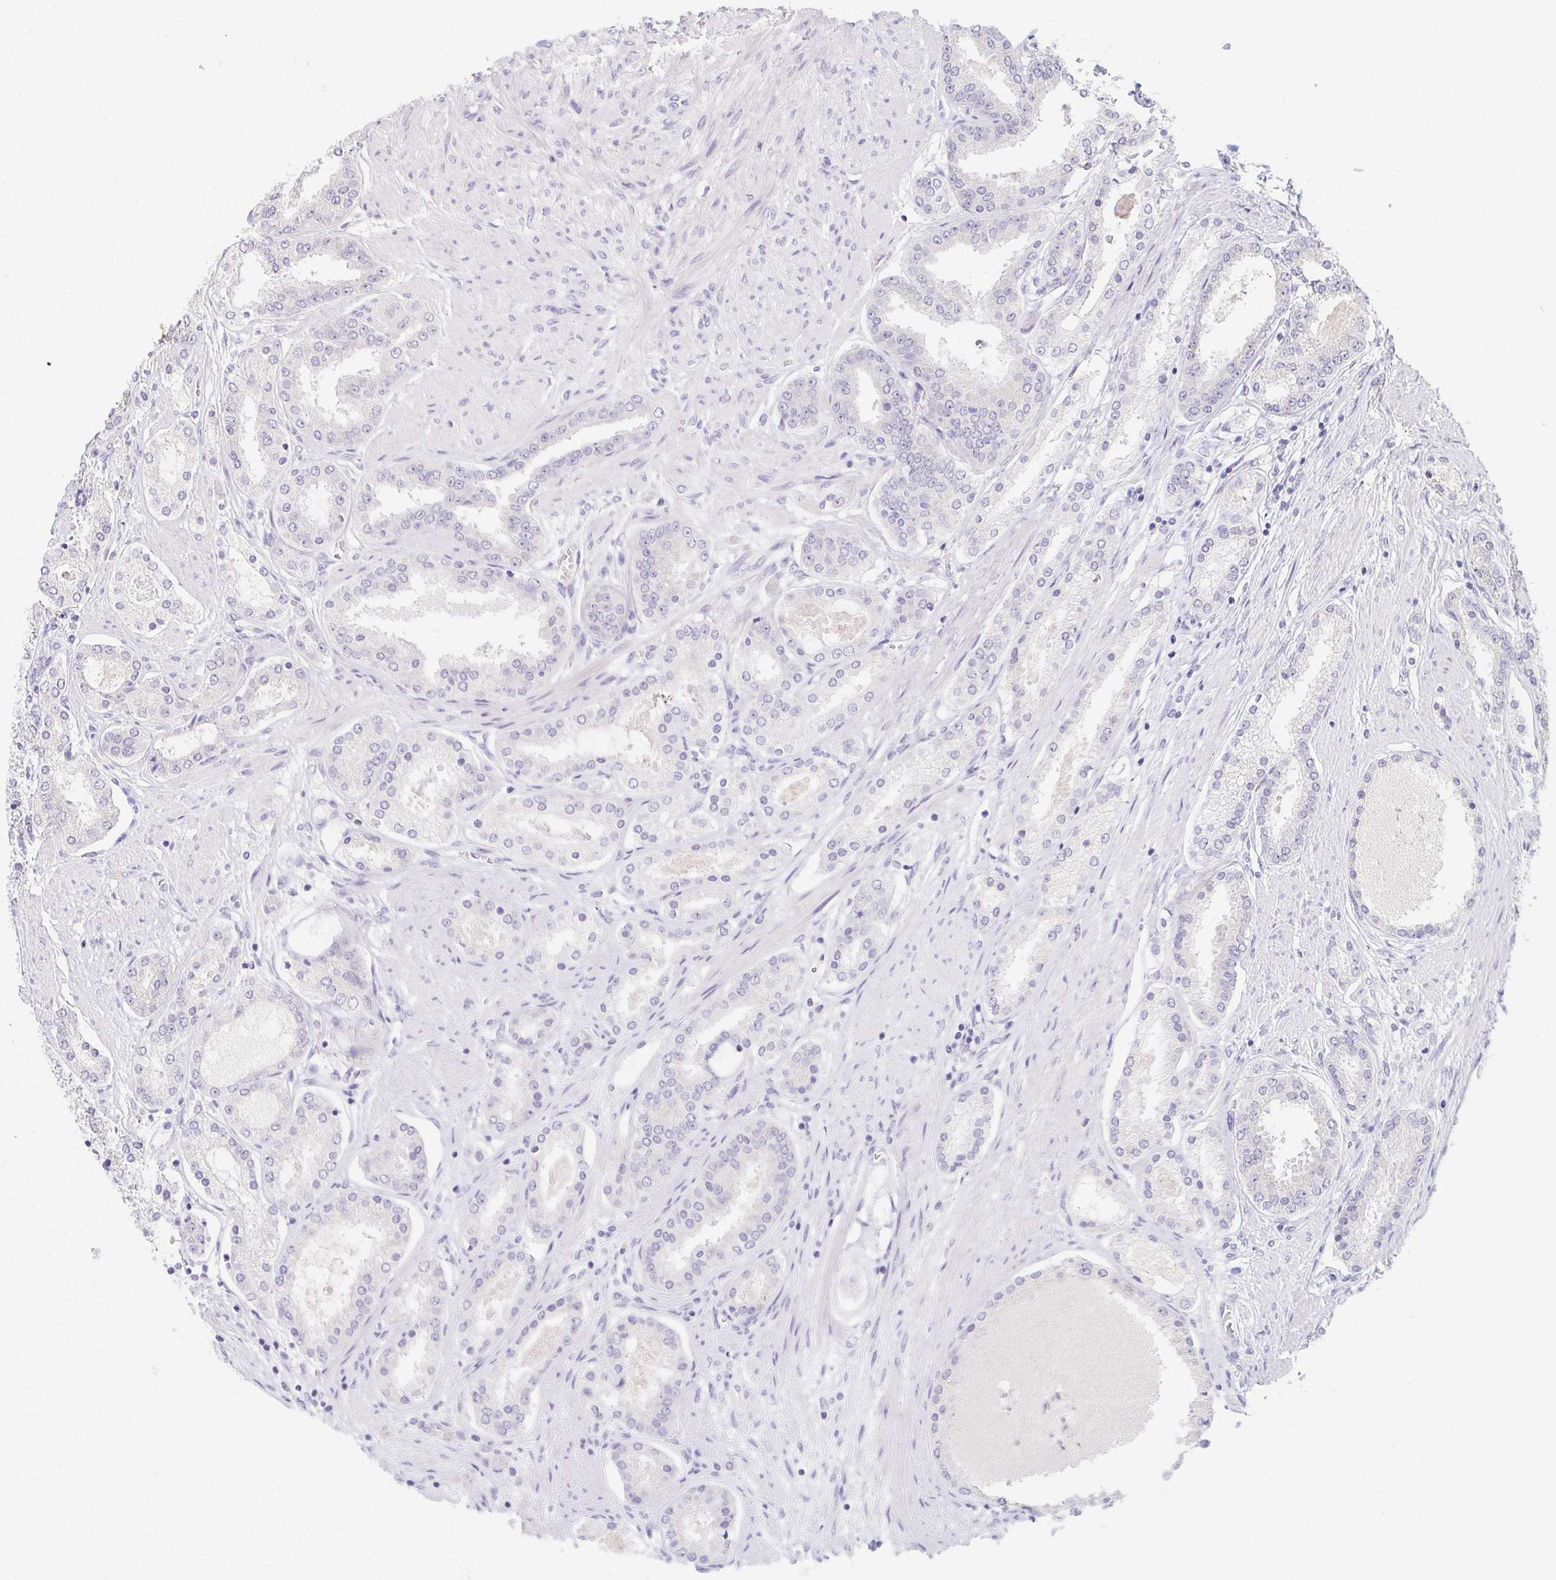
{"staining": {"intensity": "negative", "quantity": "none", "location": "none"}, "tissue": "prostate cancer", "cell_type": "Tumor cells", "image_type": "cancer", "snomed": [{"axis": "morphology", "description": "Adenocarcinoma, High grade"}, {"axis": "topography", "description": "Prostate"}], "caption": "This is a photomicrograph of immunohistochemistry (IHC) staining of prostate high-grade adenocarcinoma, which shows no positivity in tumor cells.", "gene": "GLIPR1L1", "patient": {"sex": "male", "age": 63}}